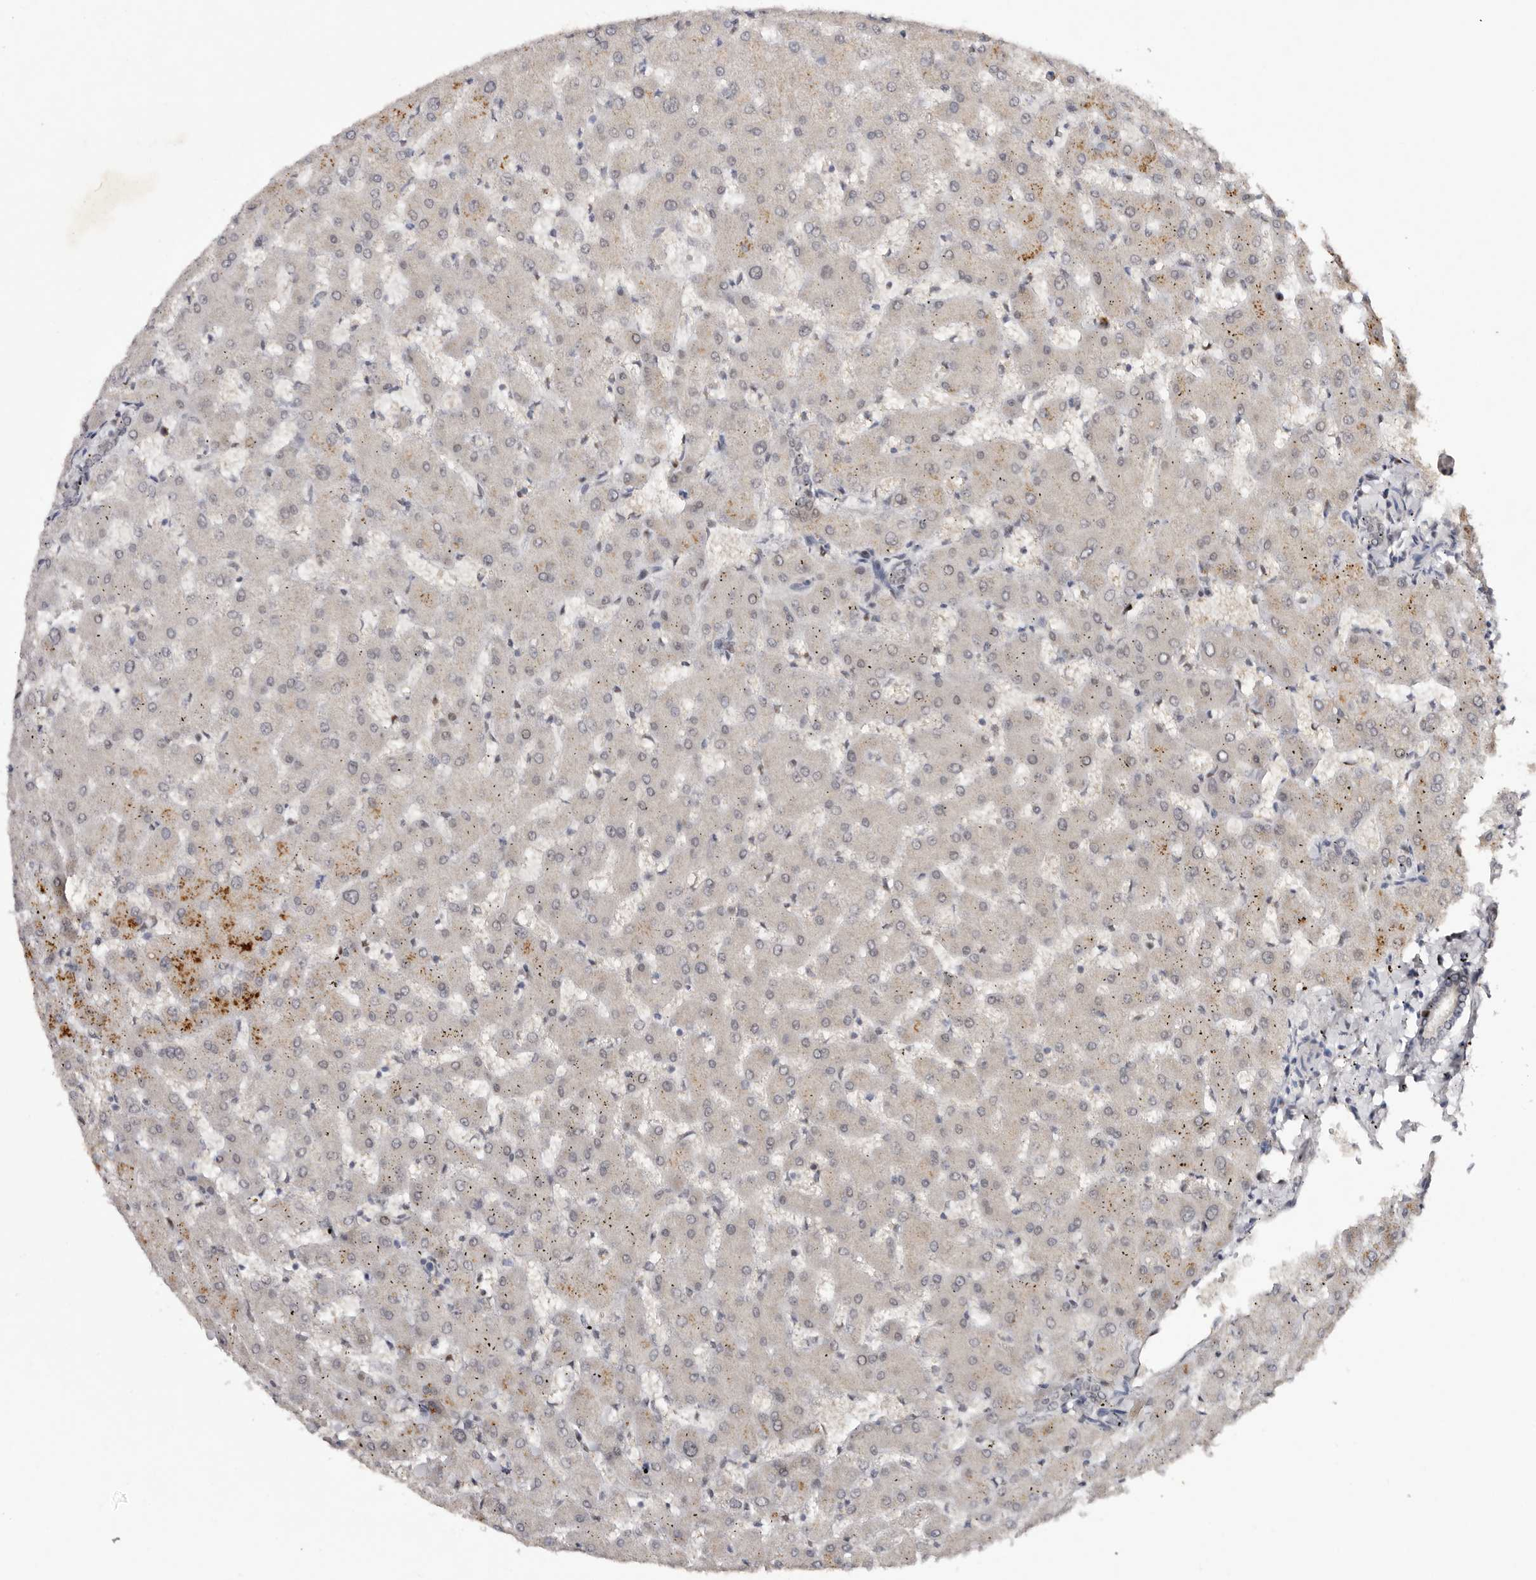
{"staining": {"intensity": "negative", "quantity": "none", "location": "none"}, "tissue": "liver", "cell_type": "Cholangiocytes", "image_type": "normal", "snomed": [{"axis": "morphology", "description": "Normal tissue, NOS"}, {"axis": "topography", "description": "Liver"}], "caption": "Immunohistochemistry image of unremarkable liver: liver stained with DAB (3,3'-diaminobenzidine) shows no significant protein positivity in cholangiocytes. (DAB (3,3'-diaminobenzidine) immunohistochemistry visualized using brightfield microscopy, high magnification).", "gene": "KLF7", "patient": {"sex": "female", "age": 63}}